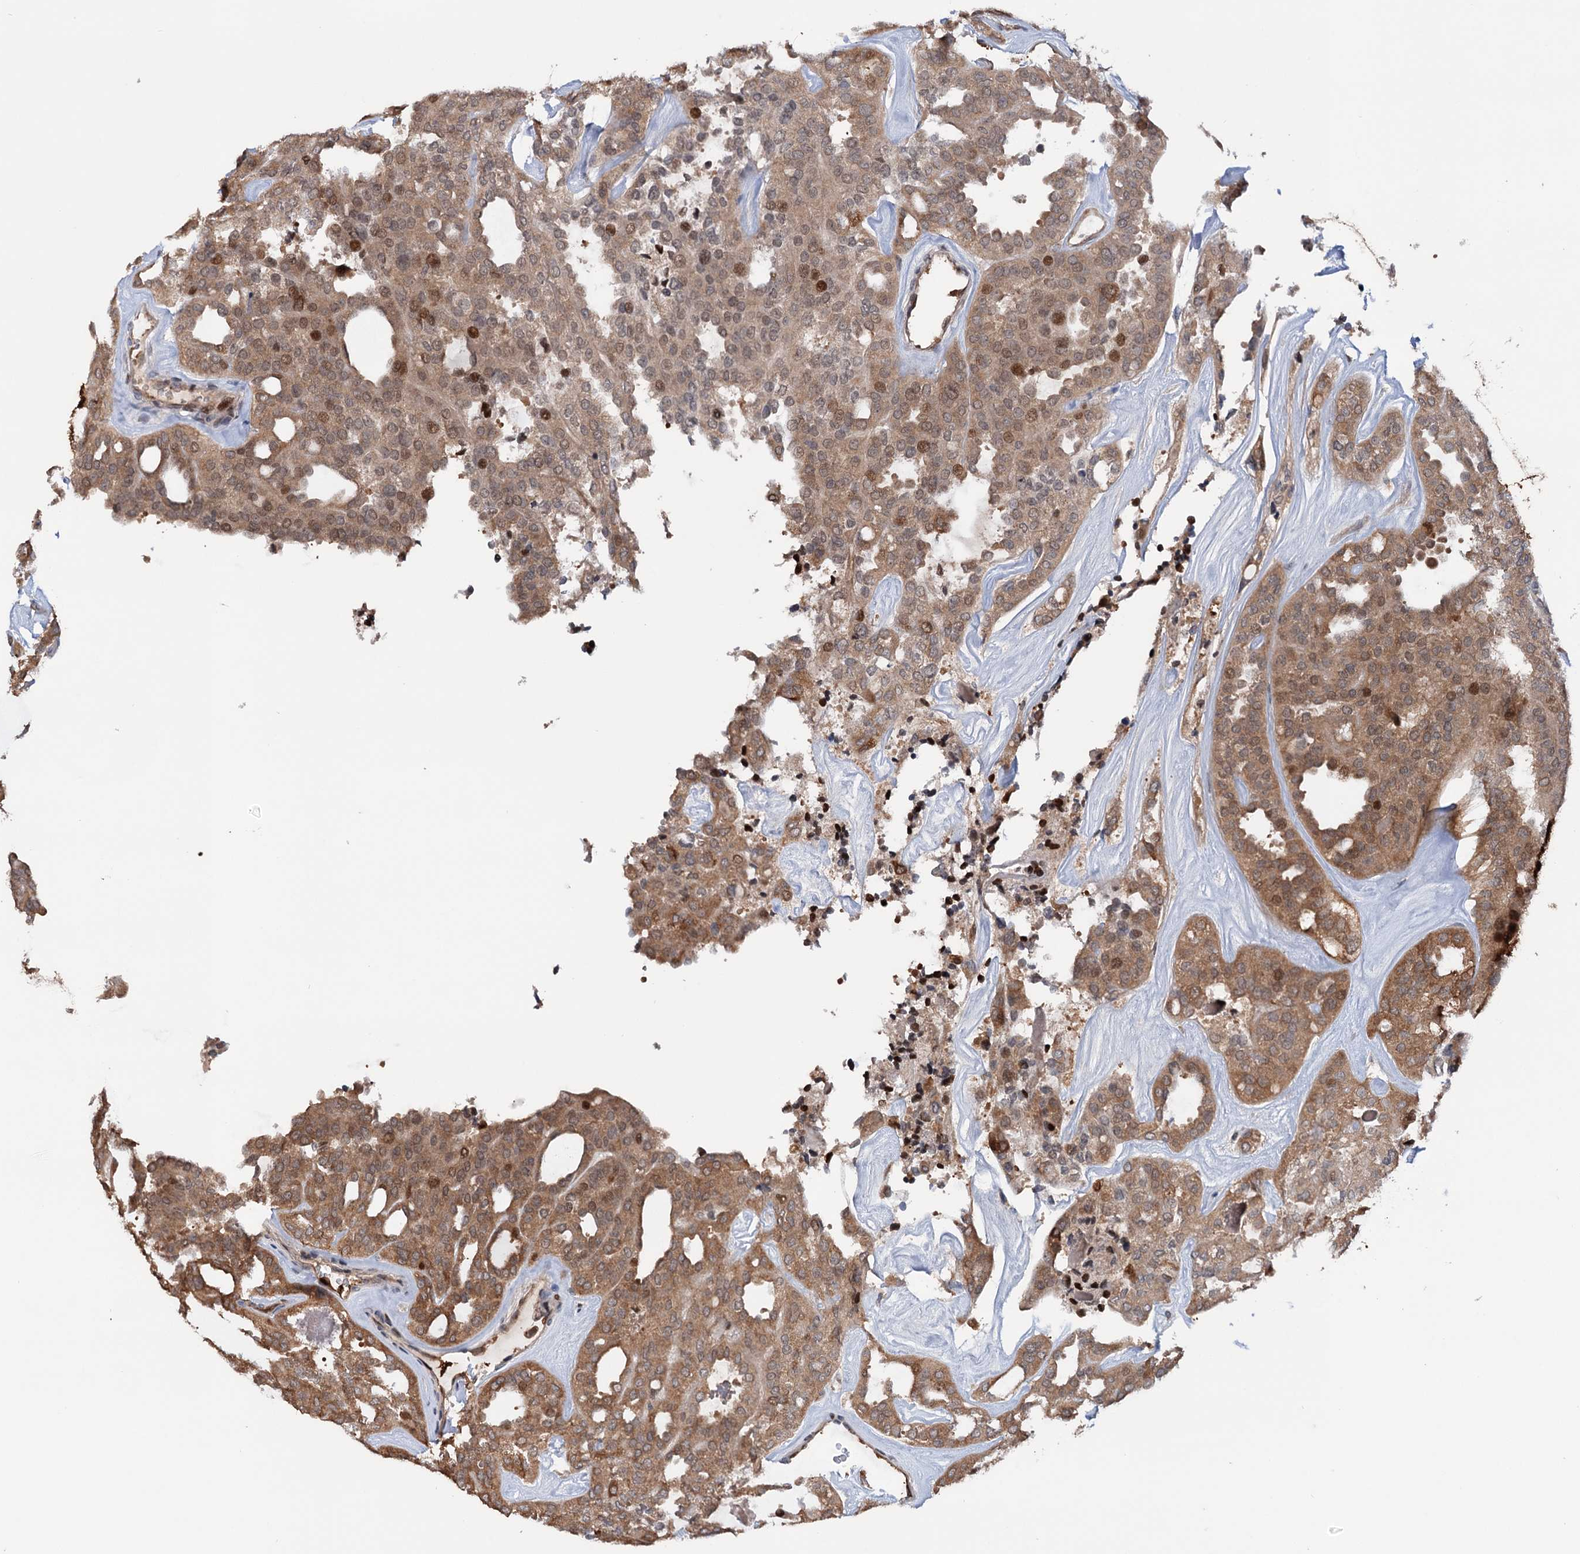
{"staining": {"intensity": "moderate", "quantity": ">75%", "location": "cytoplasmic/membranous,nuclear"}, "tissue": "thyroid cancer", "cell_type": "Tumor cells", "image_type": "cancer", "snomed": [{"axis": "morphology", "description": "Follicular adenoma carcinoma, NOS"}, {"axis": "topography", "description": "Thyroid gland"}], "caption": "IHC histopathology image of neoplastic tissue: thyroid cancer stained using immunohistochemistry (IHC) exhibits medium levels of moderate protein expression localized specifically in the cytoplasmic/membranous and nuclear of tumor cells, appearing as a cytoplasmic/membranous and nuclear brown color.", "gene": "NCAPD2", "patient": {"sex": "male", "age": 75}}